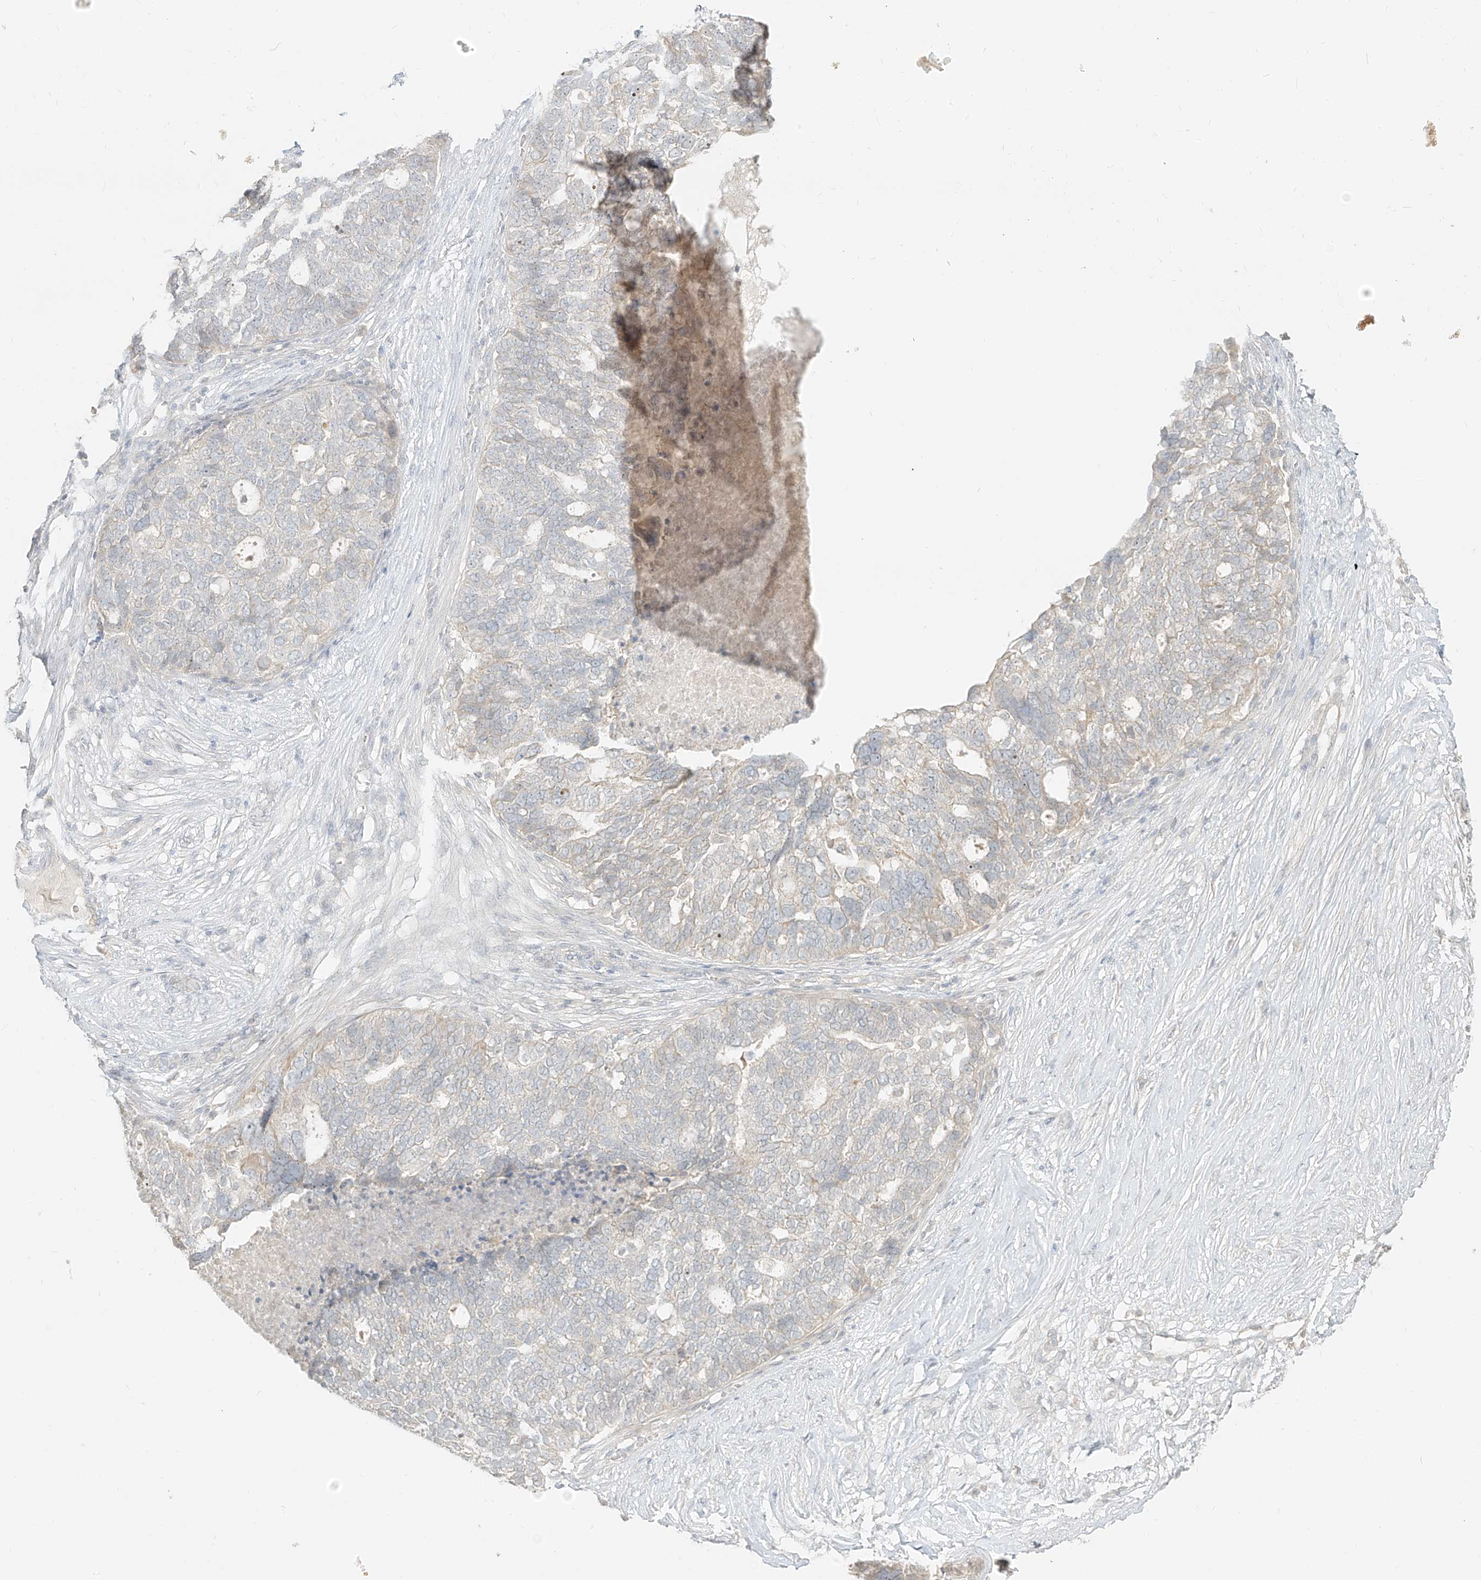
{"staining": {"intensity": "negative", "quantity": "none", "location": "none"}, "tissue": "ovarian cancer", "cell_type": "Tumor cells", "image_type": "cancer", "snomed": [{"axis": "morphology", "description": "Cystadenocarcinoma, serous, NOS"}, {"axis": "topography", "description": "Ovary"}], "caption": "Protein analysis of serous cystadenocarcinoma (ovarian) shows no significant staining in tumor cells. The staining is performed using DAB (3,3'-diaminobenzidine) brown chromogen with nuclei counter-stained in using hematoxylin.", "gene": "LIPT1", "patient": {"sex": "female", "age": 59}}